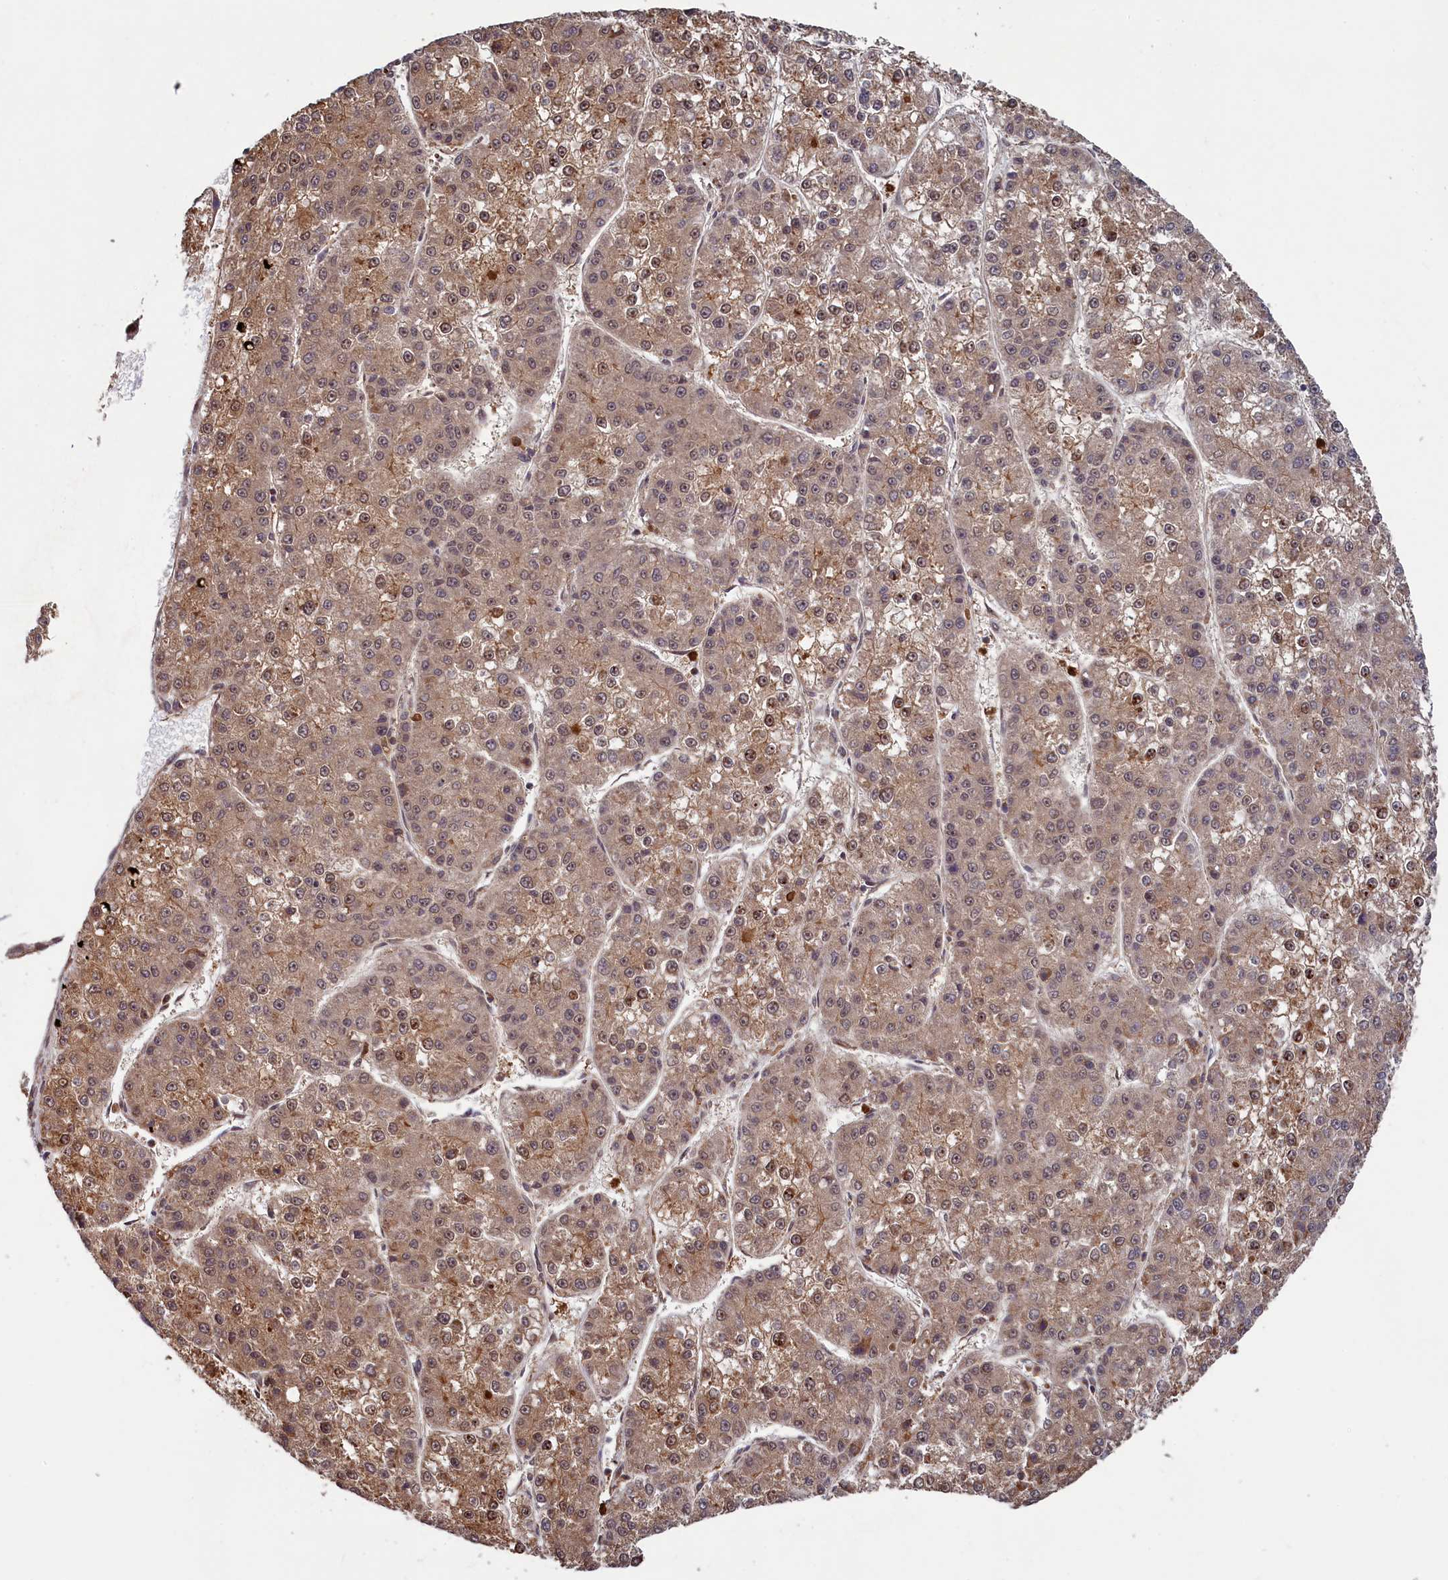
{"staining": {"intensity": "moderate", "quantity": ">75%", "location": "cytoplasmic/membranous,nuclear"}, "tissue": "liver cancer", "cell_type": "Tumor cells", "image_type": "cancer", "snomed": [{"axis": "morphology", "description": "Carcinoma, Hepatocellular, NOS"}, {"axis": "topography", "description": "Liver"}], "caption": "Brown immunohistochemical staining in human liver hepatocellular carcinoma displays moderate cytoplasmic/membranous and nuclear expression in approximately >75% of tumor cells.", "gene": "NAE1", "patient": {"sex": "female", "age": 73}}